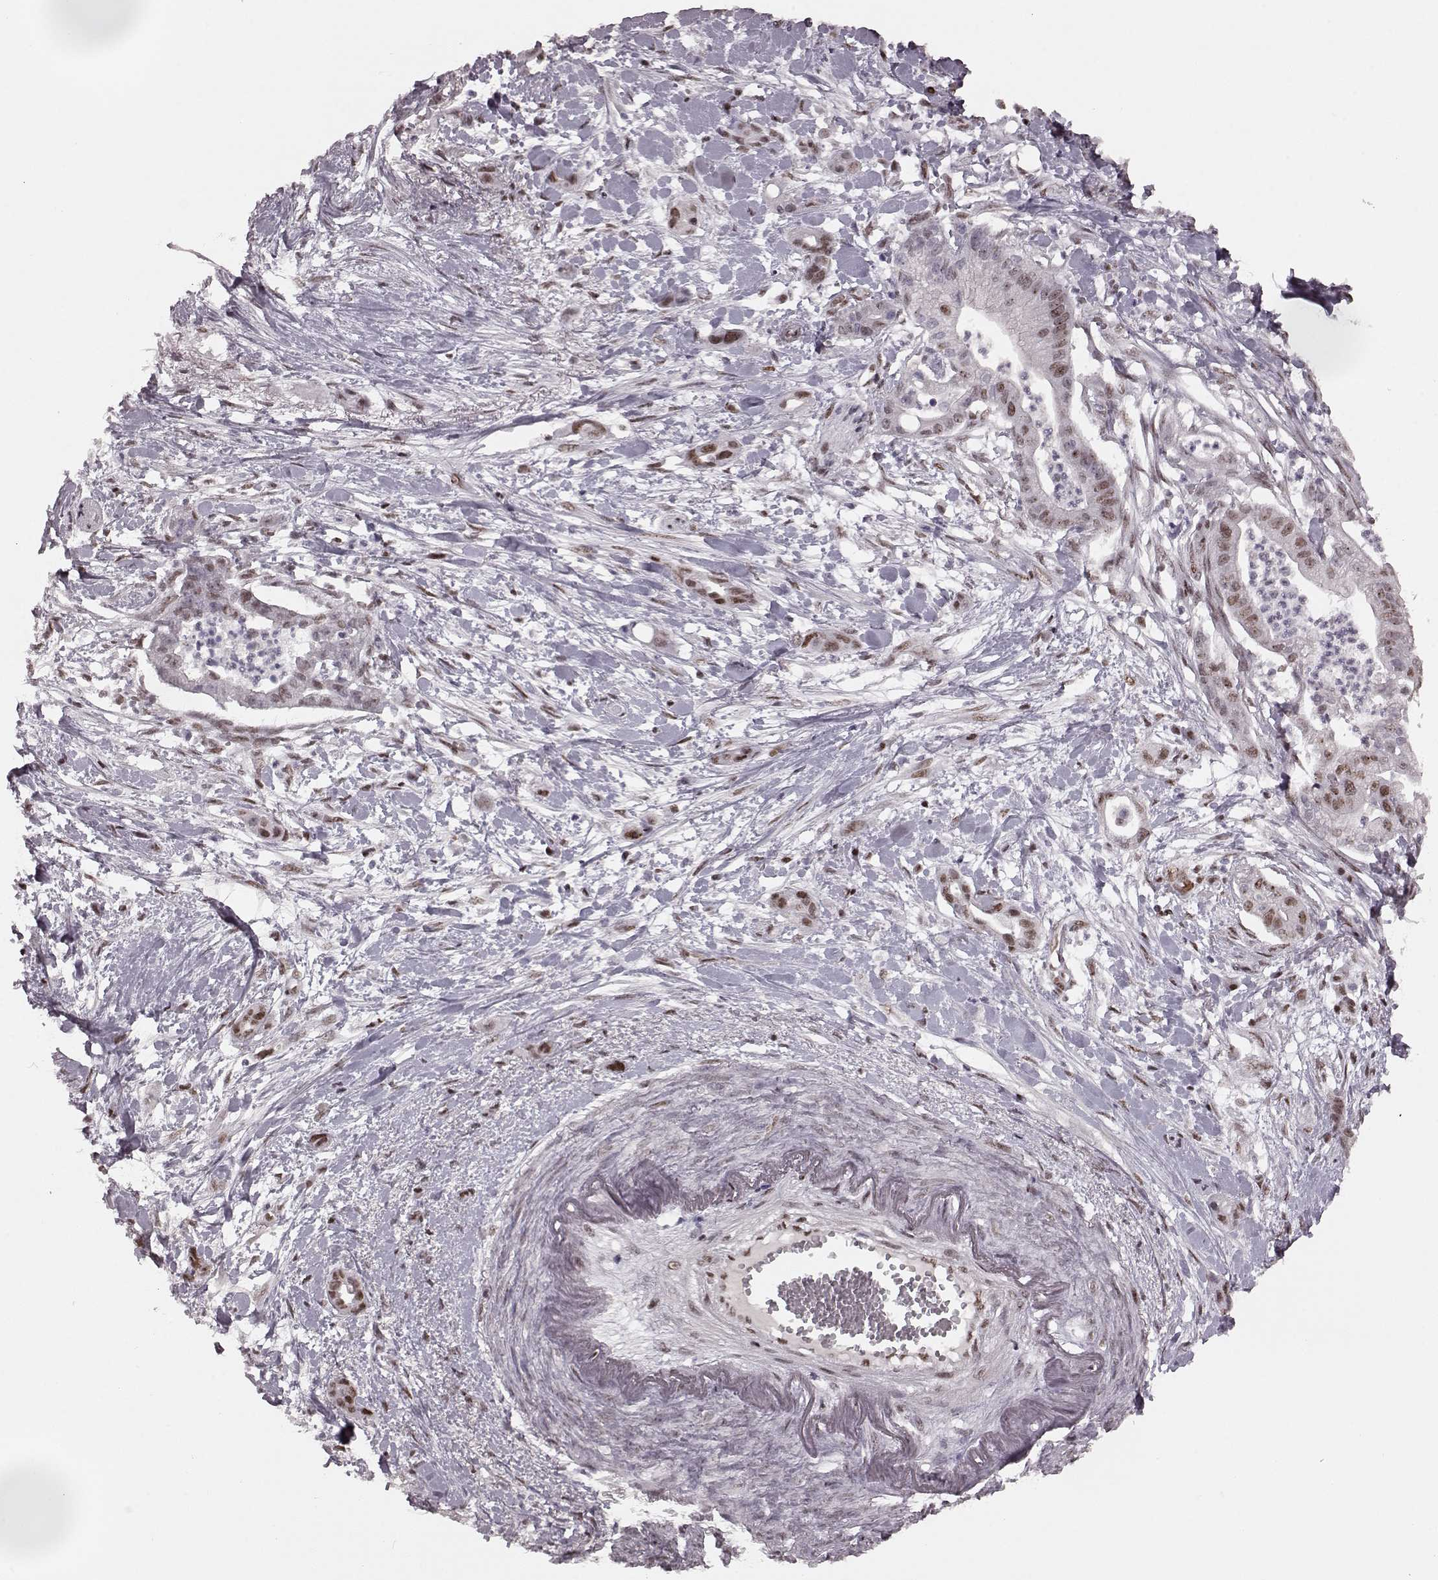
{"staining": {"intensity": "moderate", "quantity": "25%-75%", "location": "nuclear"}, "tissue": "pancreatic cancer", "cell_type": "Tumor cells", "image_type": "cancer", "snomed": [{"axis": "morphology", "description": "Normal tissue, NOS"}, {"axis": "morphology", "description": "Adenocarcinoma, NOS"}, {"axis": "topography", "description": "Lymph node"}, {"axis": "topography", "description": "Pancreas"}], "caption": "This photomicrograph exhibits immunohistochemistry staining of human pancreatic adenocarcinoma, with medium moderate nuclear expression in about 25%-75% of tumor cells.", "gene": "NR2C1", "patient": {"sex": "female", "age": 58}}